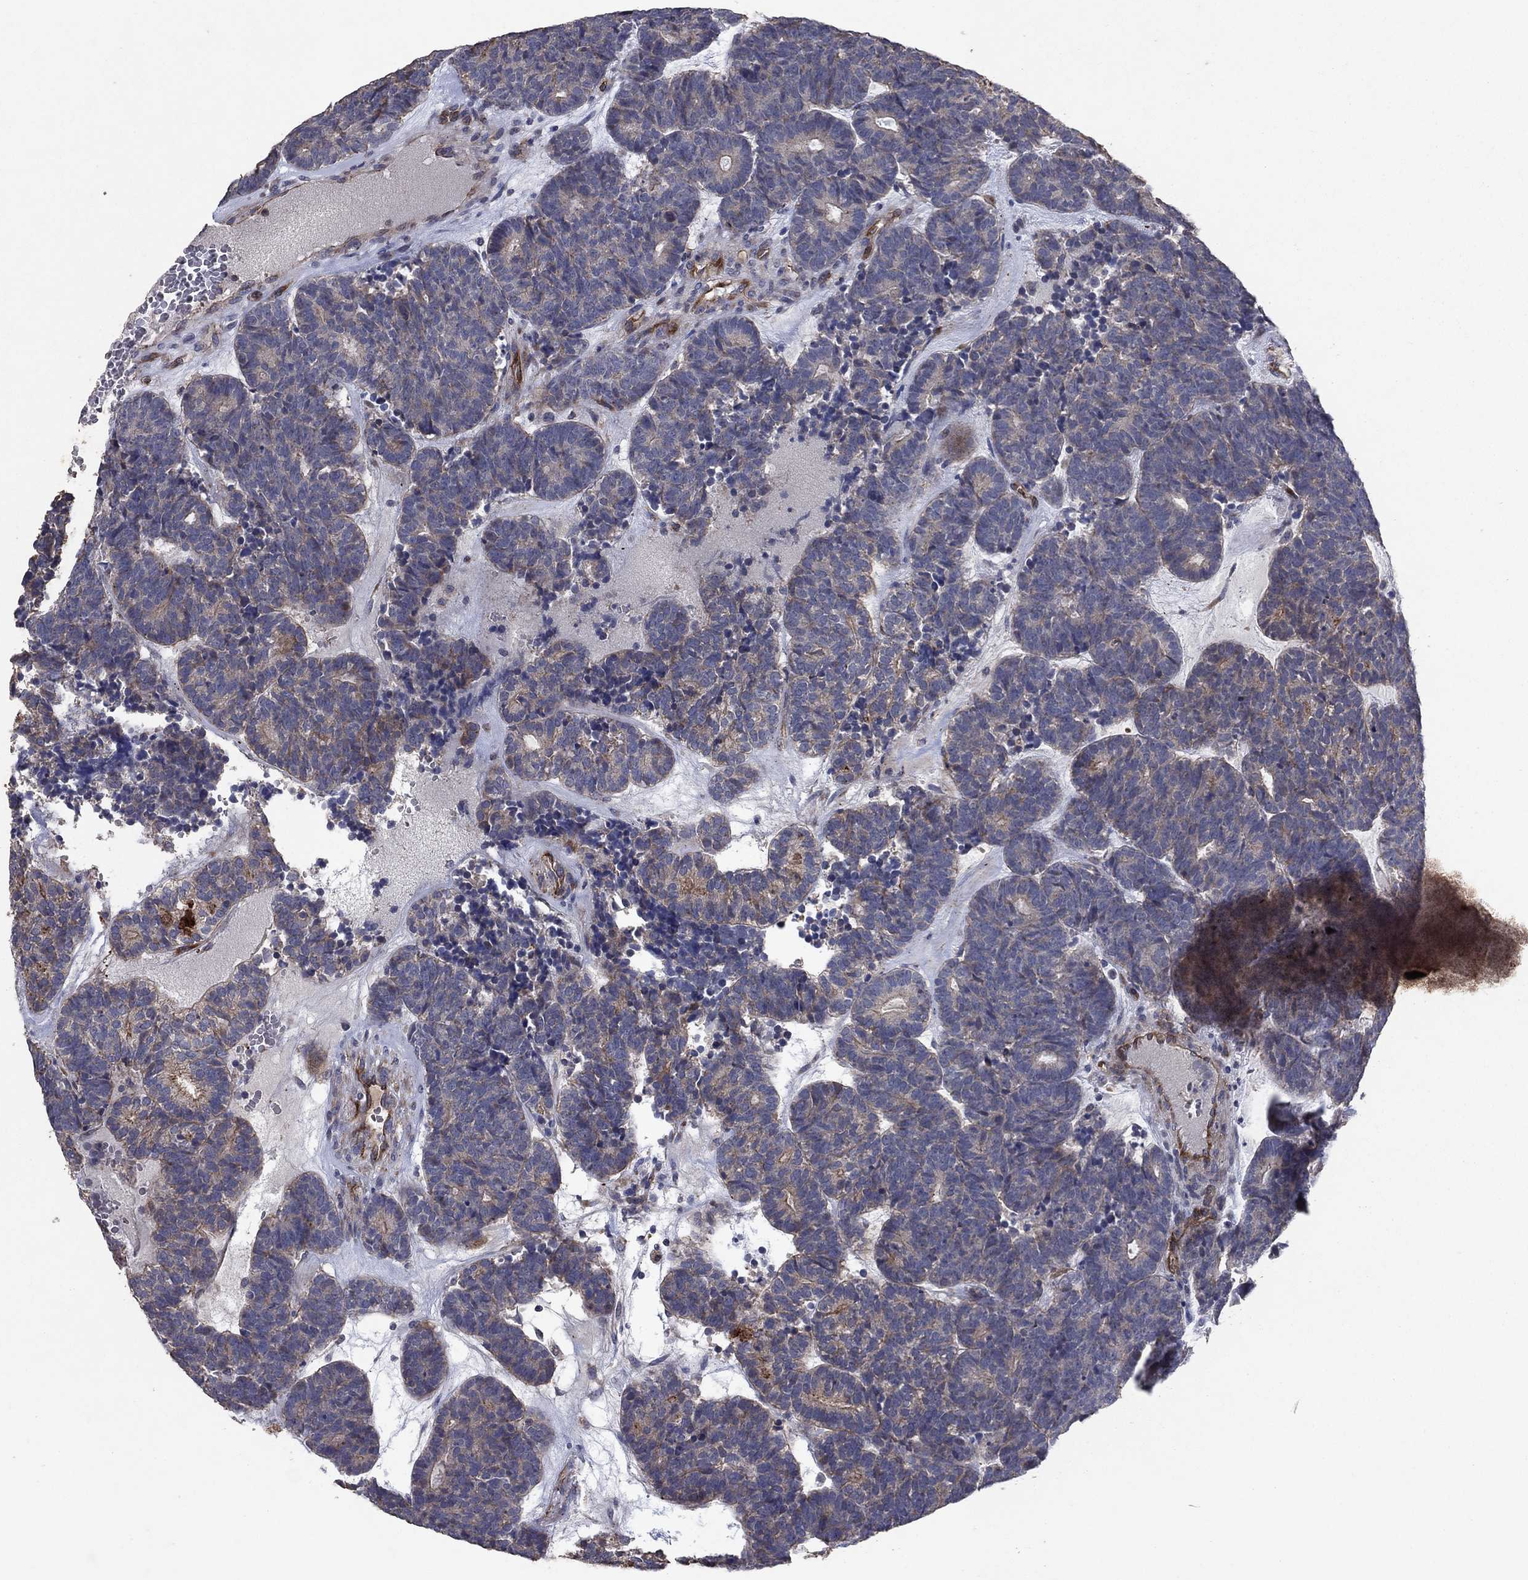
{"staining": {"intensity": "weak", "quantity": ">75%", "location": "cytoplasmic/membranous"}, "tissue": "head and neck cancer", "cell_type": "Tumor cells", "image_type": "cancer", "snomed": [{"axis": "morphology", "description": "Adenocarcinoma, NOS"}, {"axis": "topography", "description": "Head-Neck"}], "caption": "Immunohistochemical staining of adenocarcinoma (head and neck) shows low levels of weak cytoplasmic/membranous protein expression in approximately >75% of tumor cells. The staining was performed using DAB (3,3'-diaminobenzidine) to visualize the protein expression in brown, while the nuclei were stained in blue with hematoxylin (Magnification: 20x).", "gene": "FRG1", "patient": {"sex": "female", "age": 81}}